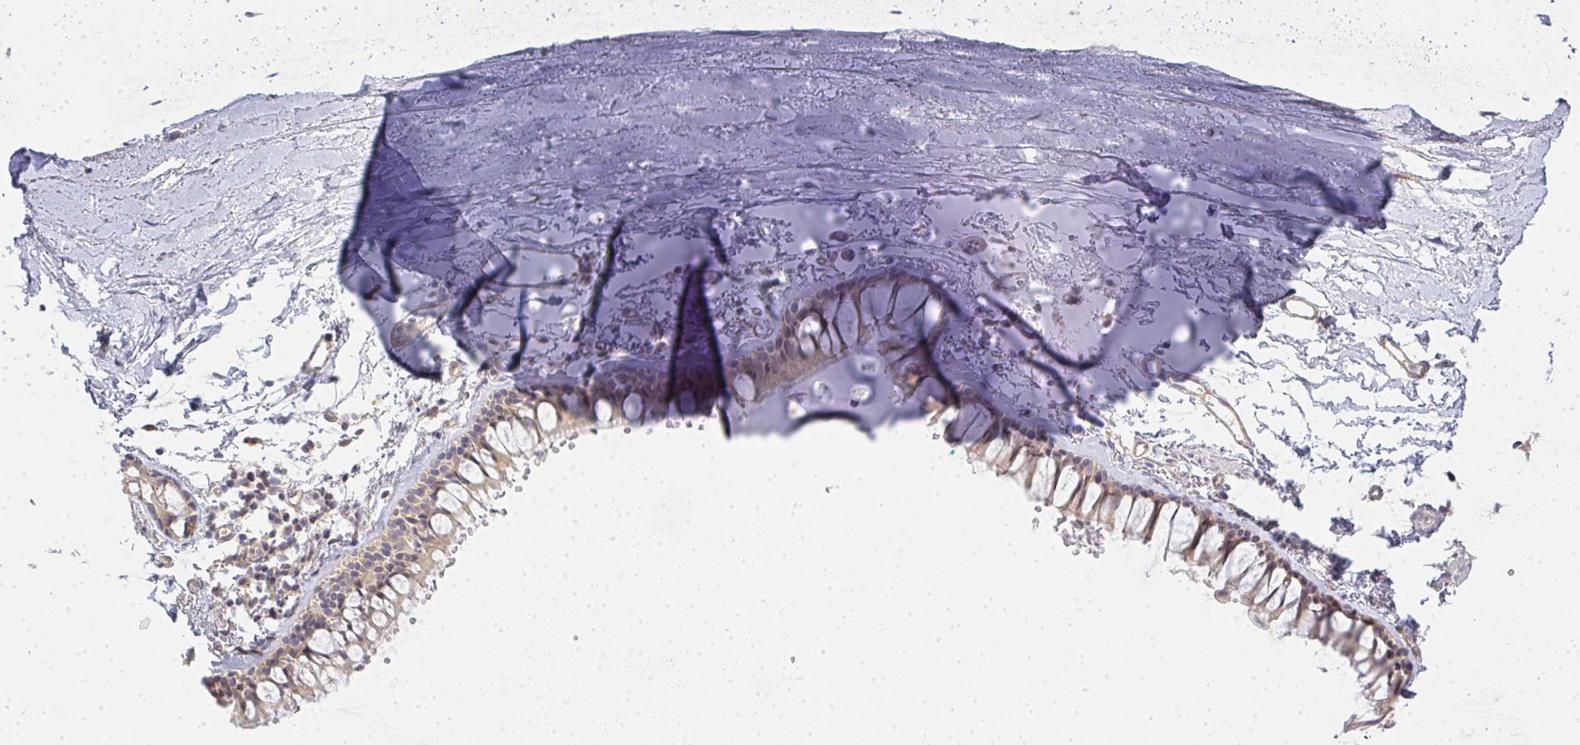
{"staining": {"intensity": "weak", "quantity": "25%-75%", "location": "cytoplasmic/membranous"}, "tissue": "bronchus", "cell_type": "Respiratory epithelial cells", "image_type": "normal", "snomed": [{"axis": "morphology", "description": "Normal tissue, NOS"}, {"axis": "topography", "description": "Cartilage tissue"}, {"axis": "topography", "description": "Bronchus"}, {"axis": "topography", "description": "Peripheral nerve tissue"}], "caption": "A micrograph of bronchus stained for a protein demonstrates weak cytoplasmic/membranous brown staining in respiratory epithelial cells.", "gene": "GSDMB", "patient": {"sex": "female", "age": 59}}